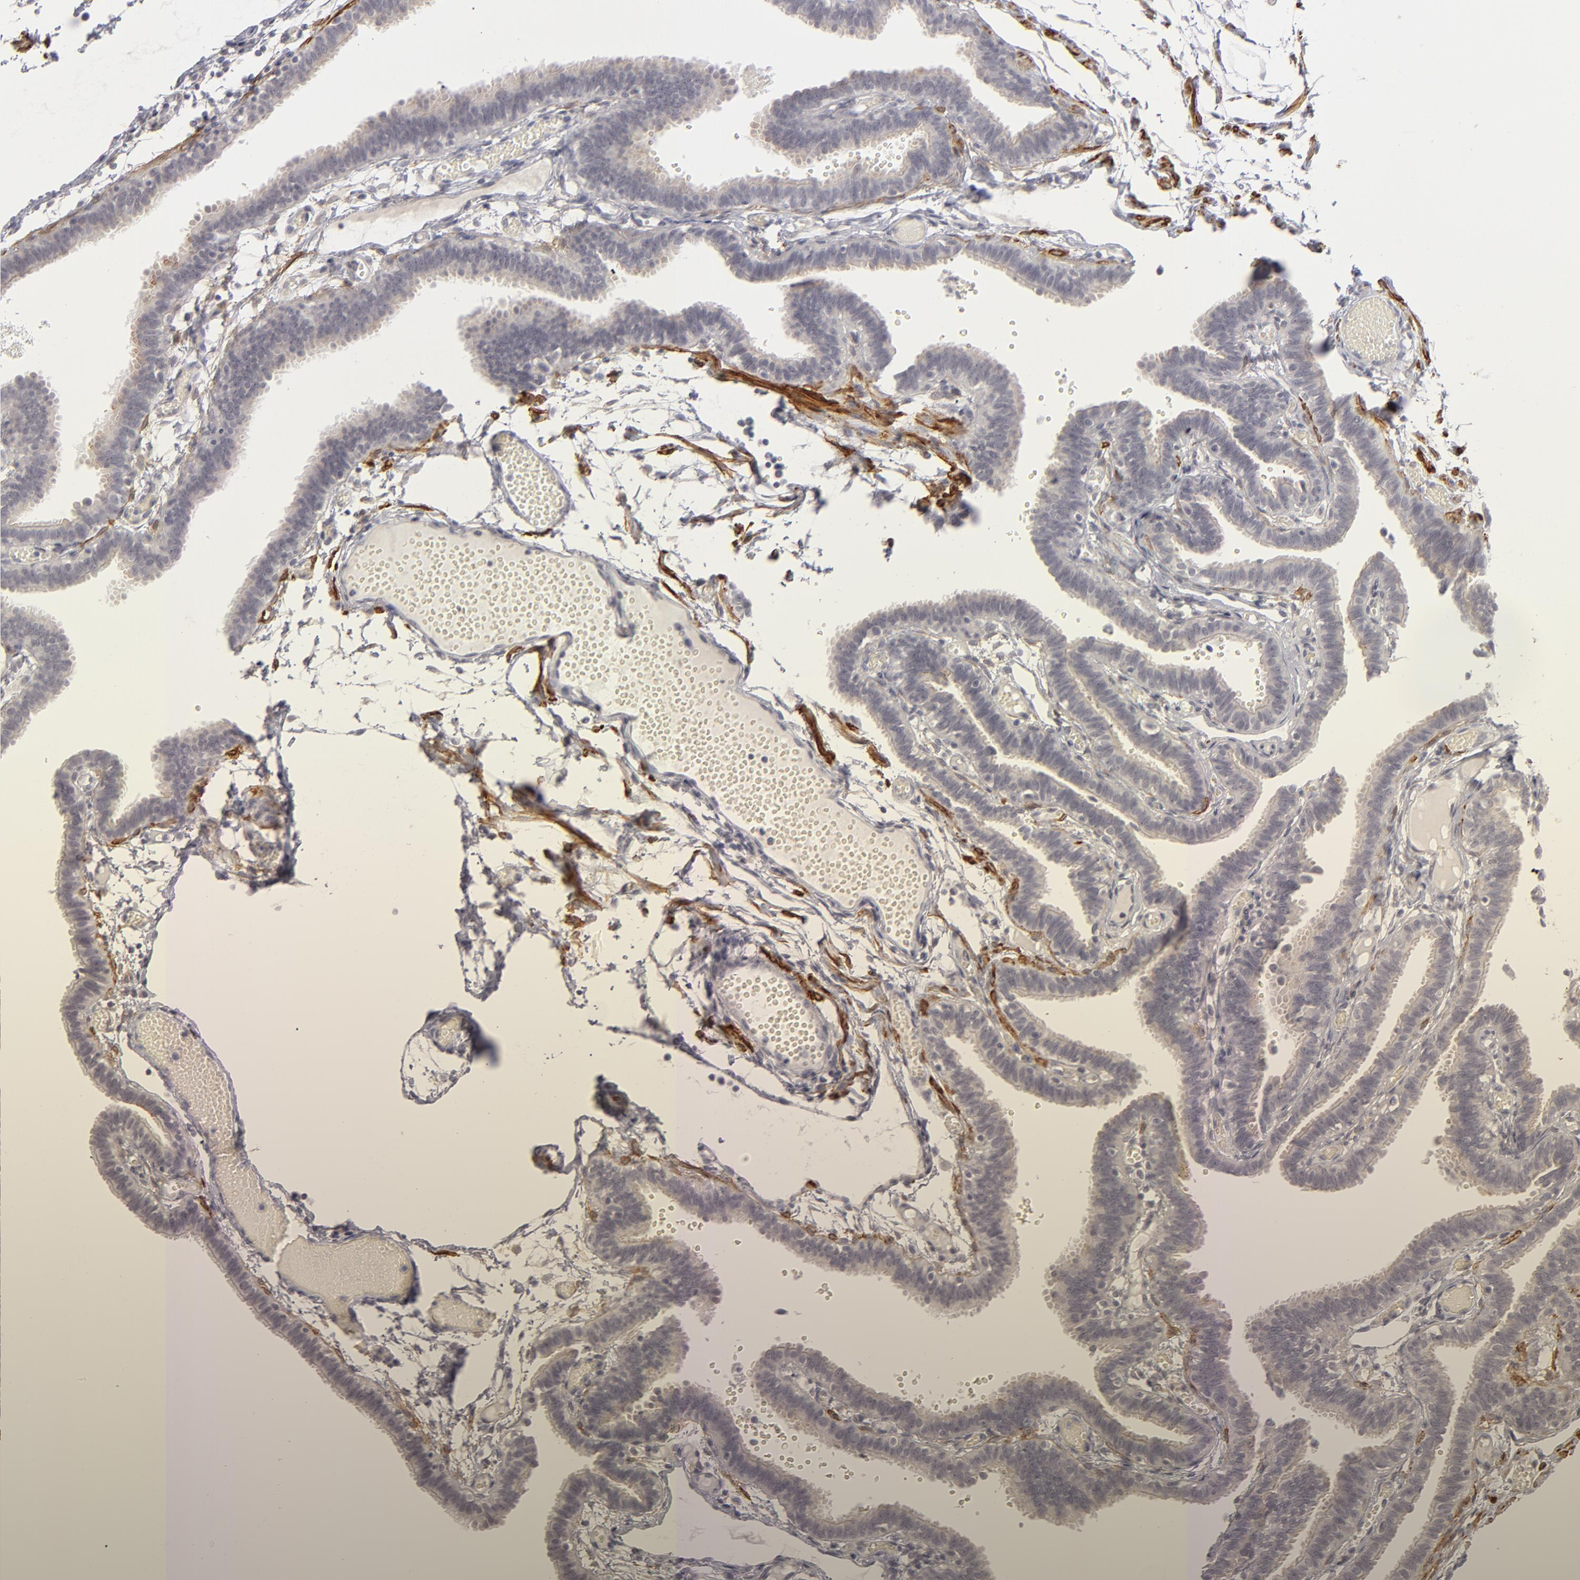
{"staining": {"intensity": "negative", "quantity": "none", "location": "none"}, "tissue": "fallopian tube", "cell_type": "Glandular cells", "image_type": "normal", "snomed": [{"axis": "morphology", "description": "Normal tissue, NOS"}, {"axis": "topography", "description": "Fallopian tube"}], "caption": "Histopathology image shows no significant protein staining in glandular cells of benign fallopian tube. (DAB (3,3'-diaminobenzidine) immunohistochemistry, high magnification).", "gene": "KIAA1210", "patient": {"sex": "female", "age": 29}}